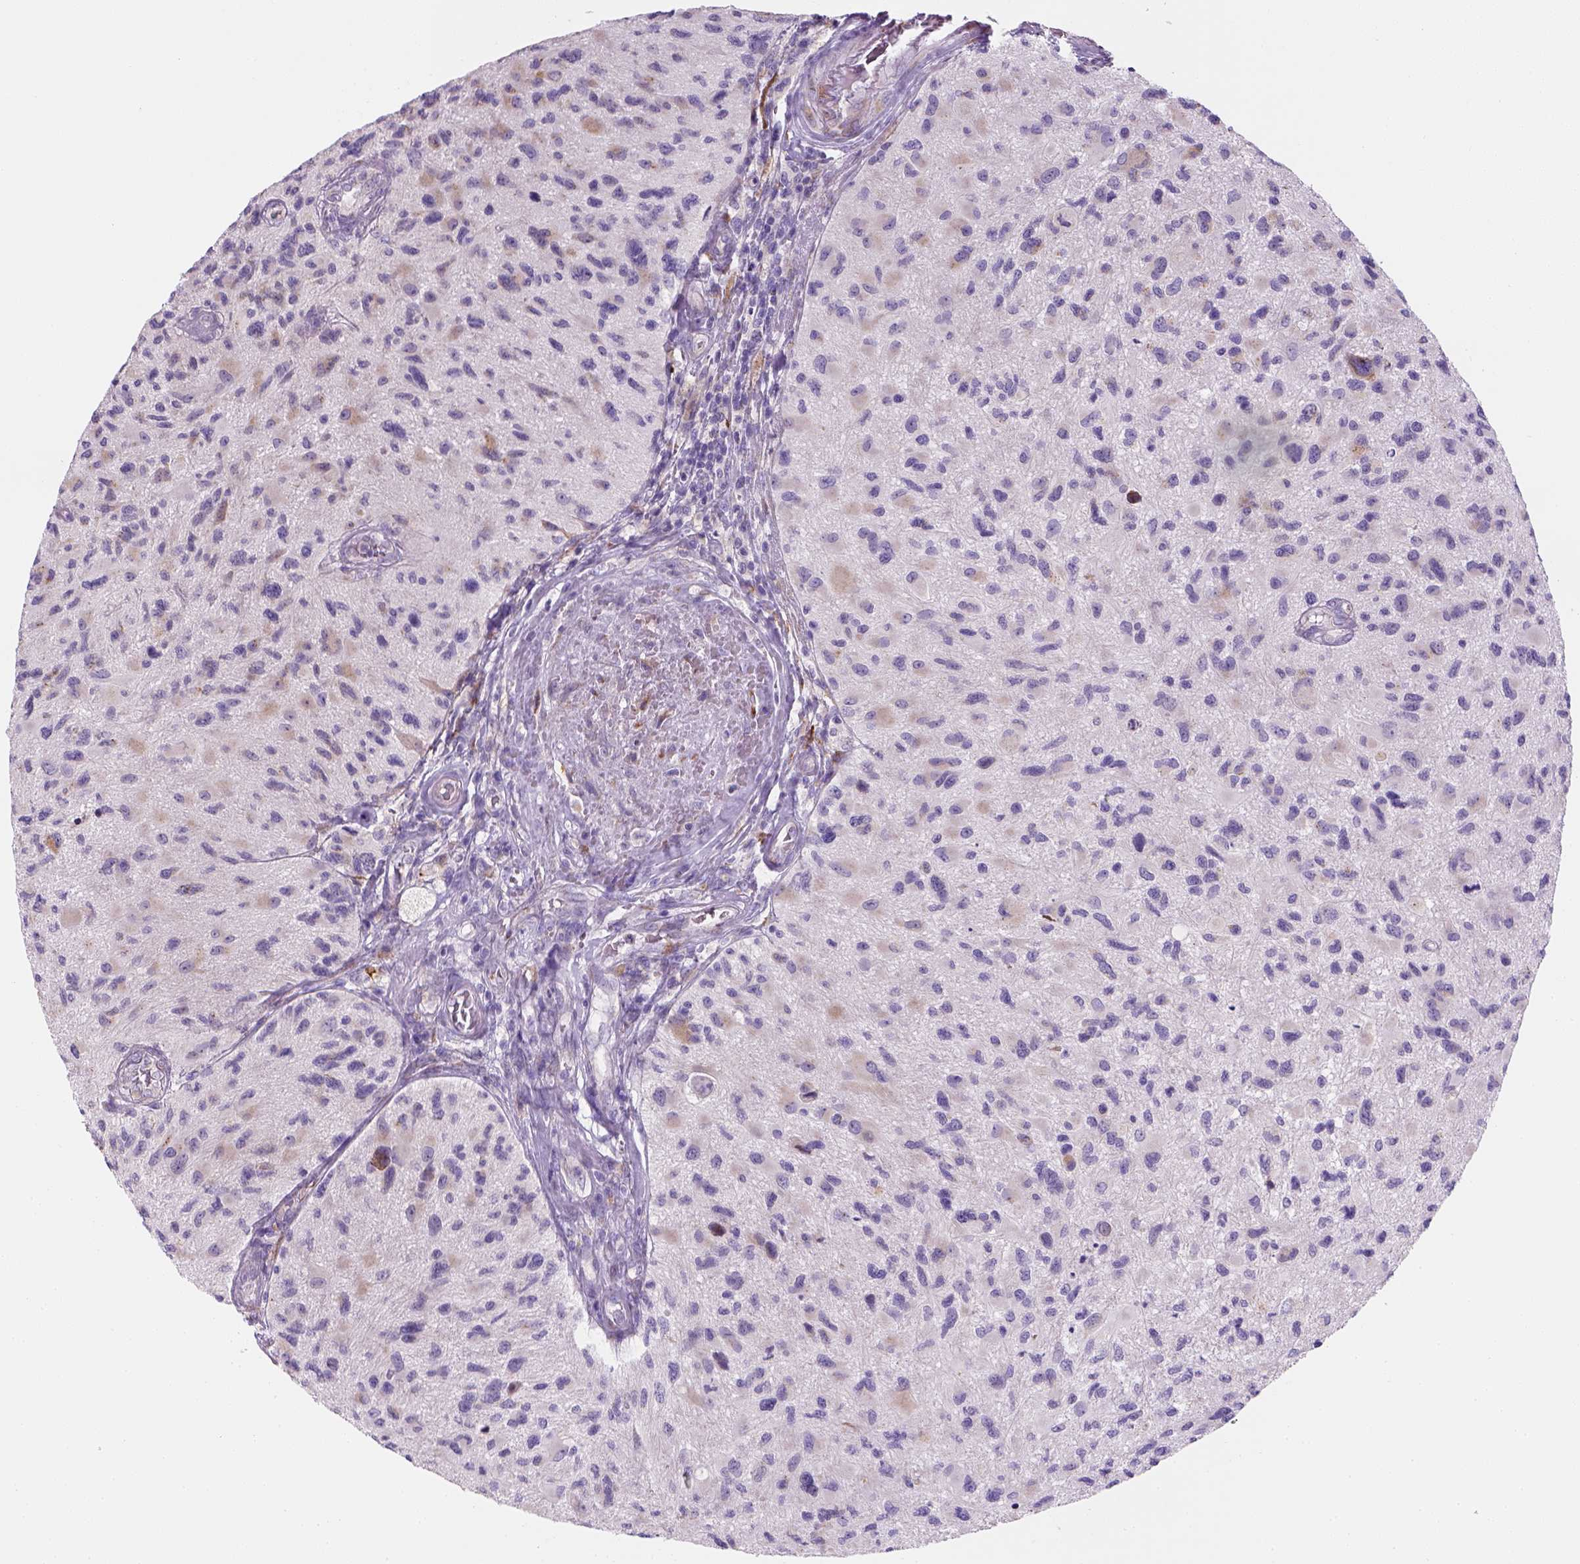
{"staining": {"intensity": "negative", "quantity": "none", "location": "none"}, "tissue": "glioma", "cell_type": "Tumor cells", "image_type": "cancer", "snomed": [{"axis": "morphology", "description": "Glioma, malignant, NOS"}, {"axis": "morphology", "description": "Glioma, malignant, High grade"}, {"axis": "topography", "description": "Brain"}], "caption": "Protein analysis of glioma demonstrates no significant positivity in tumor cells.", "gene": "CES2", "patient": {"sex": "female", "age": 71}}